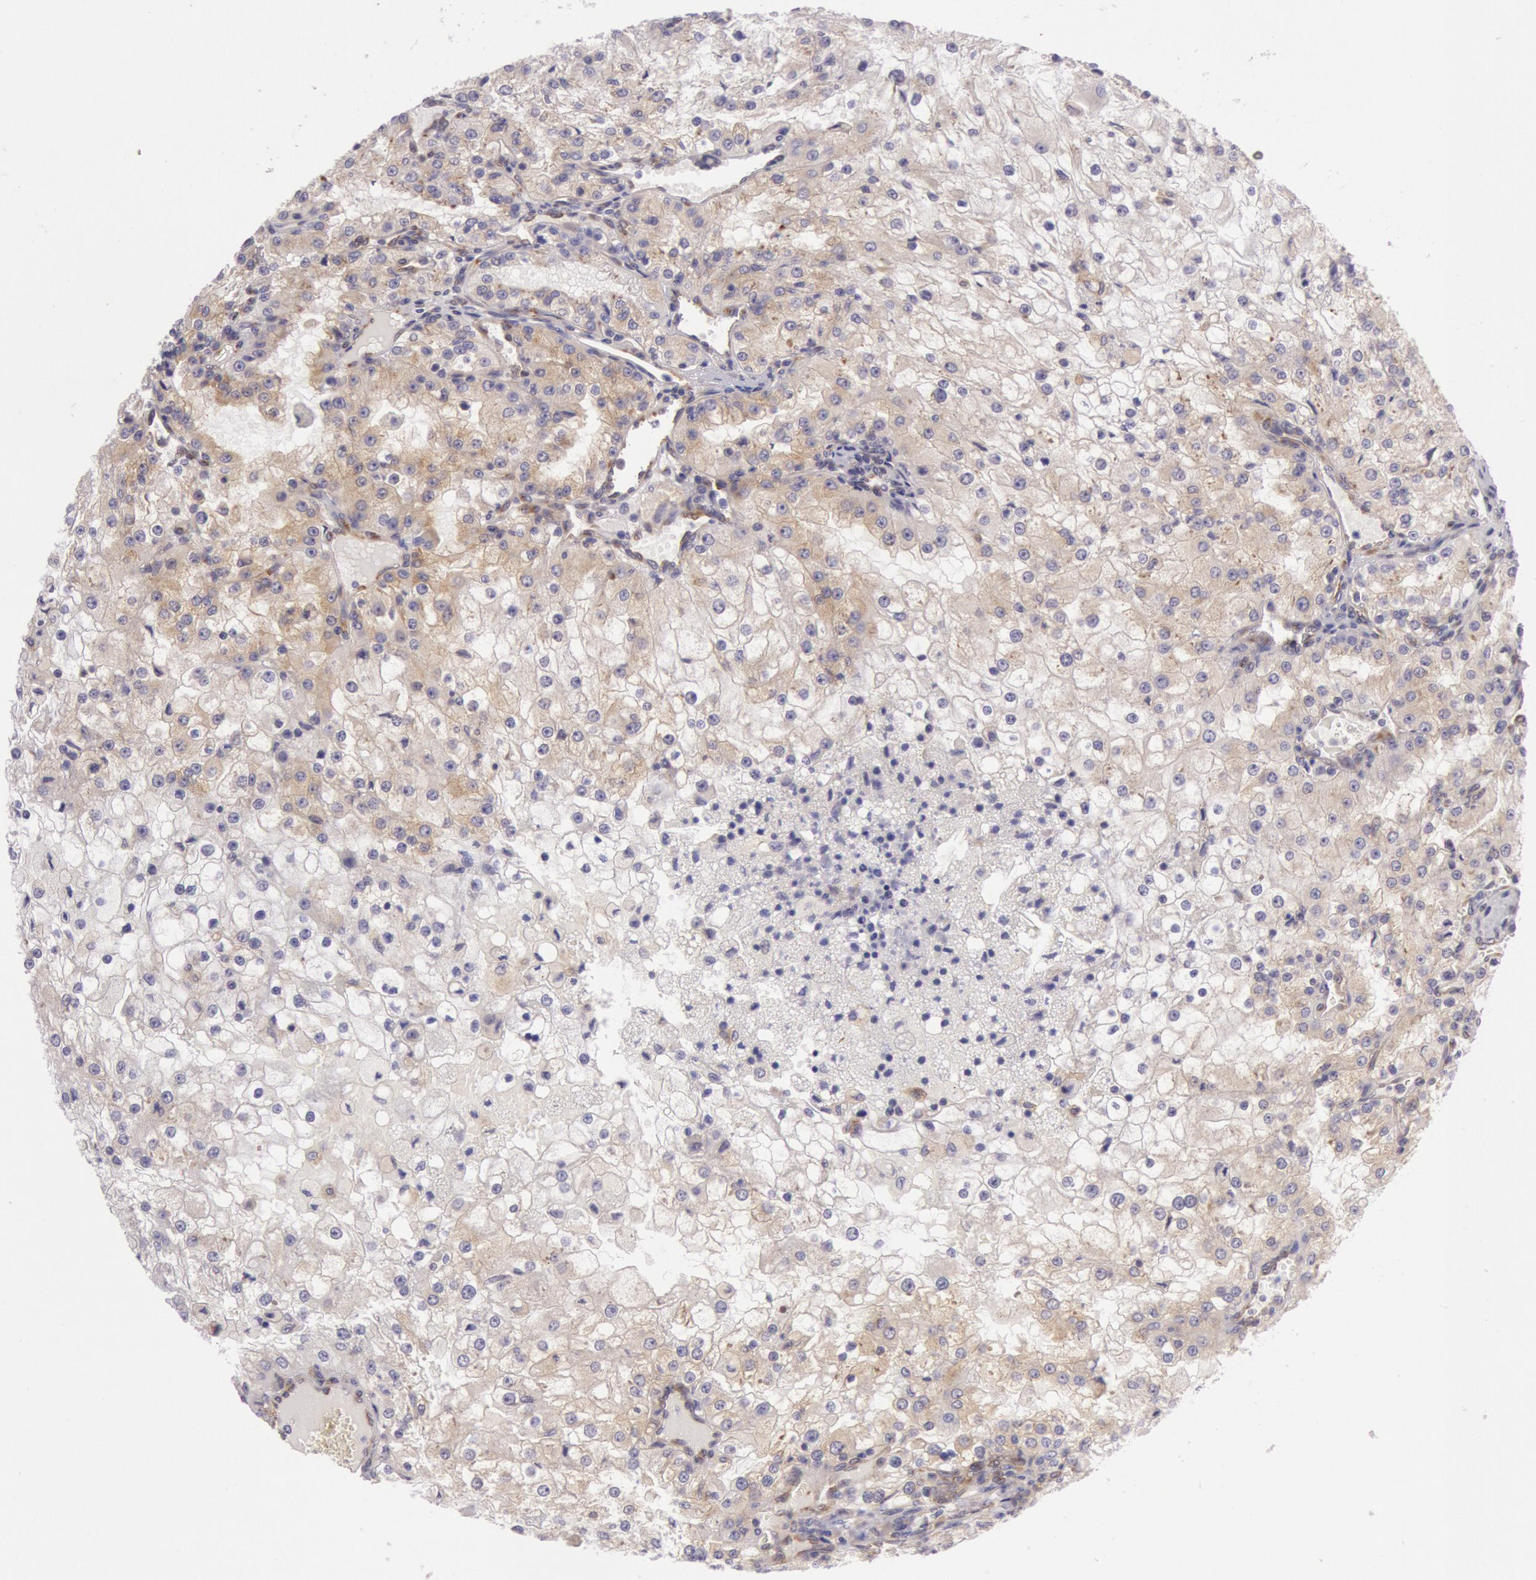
{"staining": {"intensity": "weak", "quantity": "<25%", "location": "cytoplasmic/membranous"}, "tissue": "renal cancer", "cell_type": "Tumor cells", "image_type": "cancer", "snomed": [{"axis": "morphology", "description": "Adenocarcinoma, NOS"}, {"axis": "topography", "description": "Kidney"}], "caption": "Immunohistochemical staining of renal cancer reveals no significant staining in tumor cells.", "gene": "CHUK", "patient": {"sex": "female", "age": 74}}